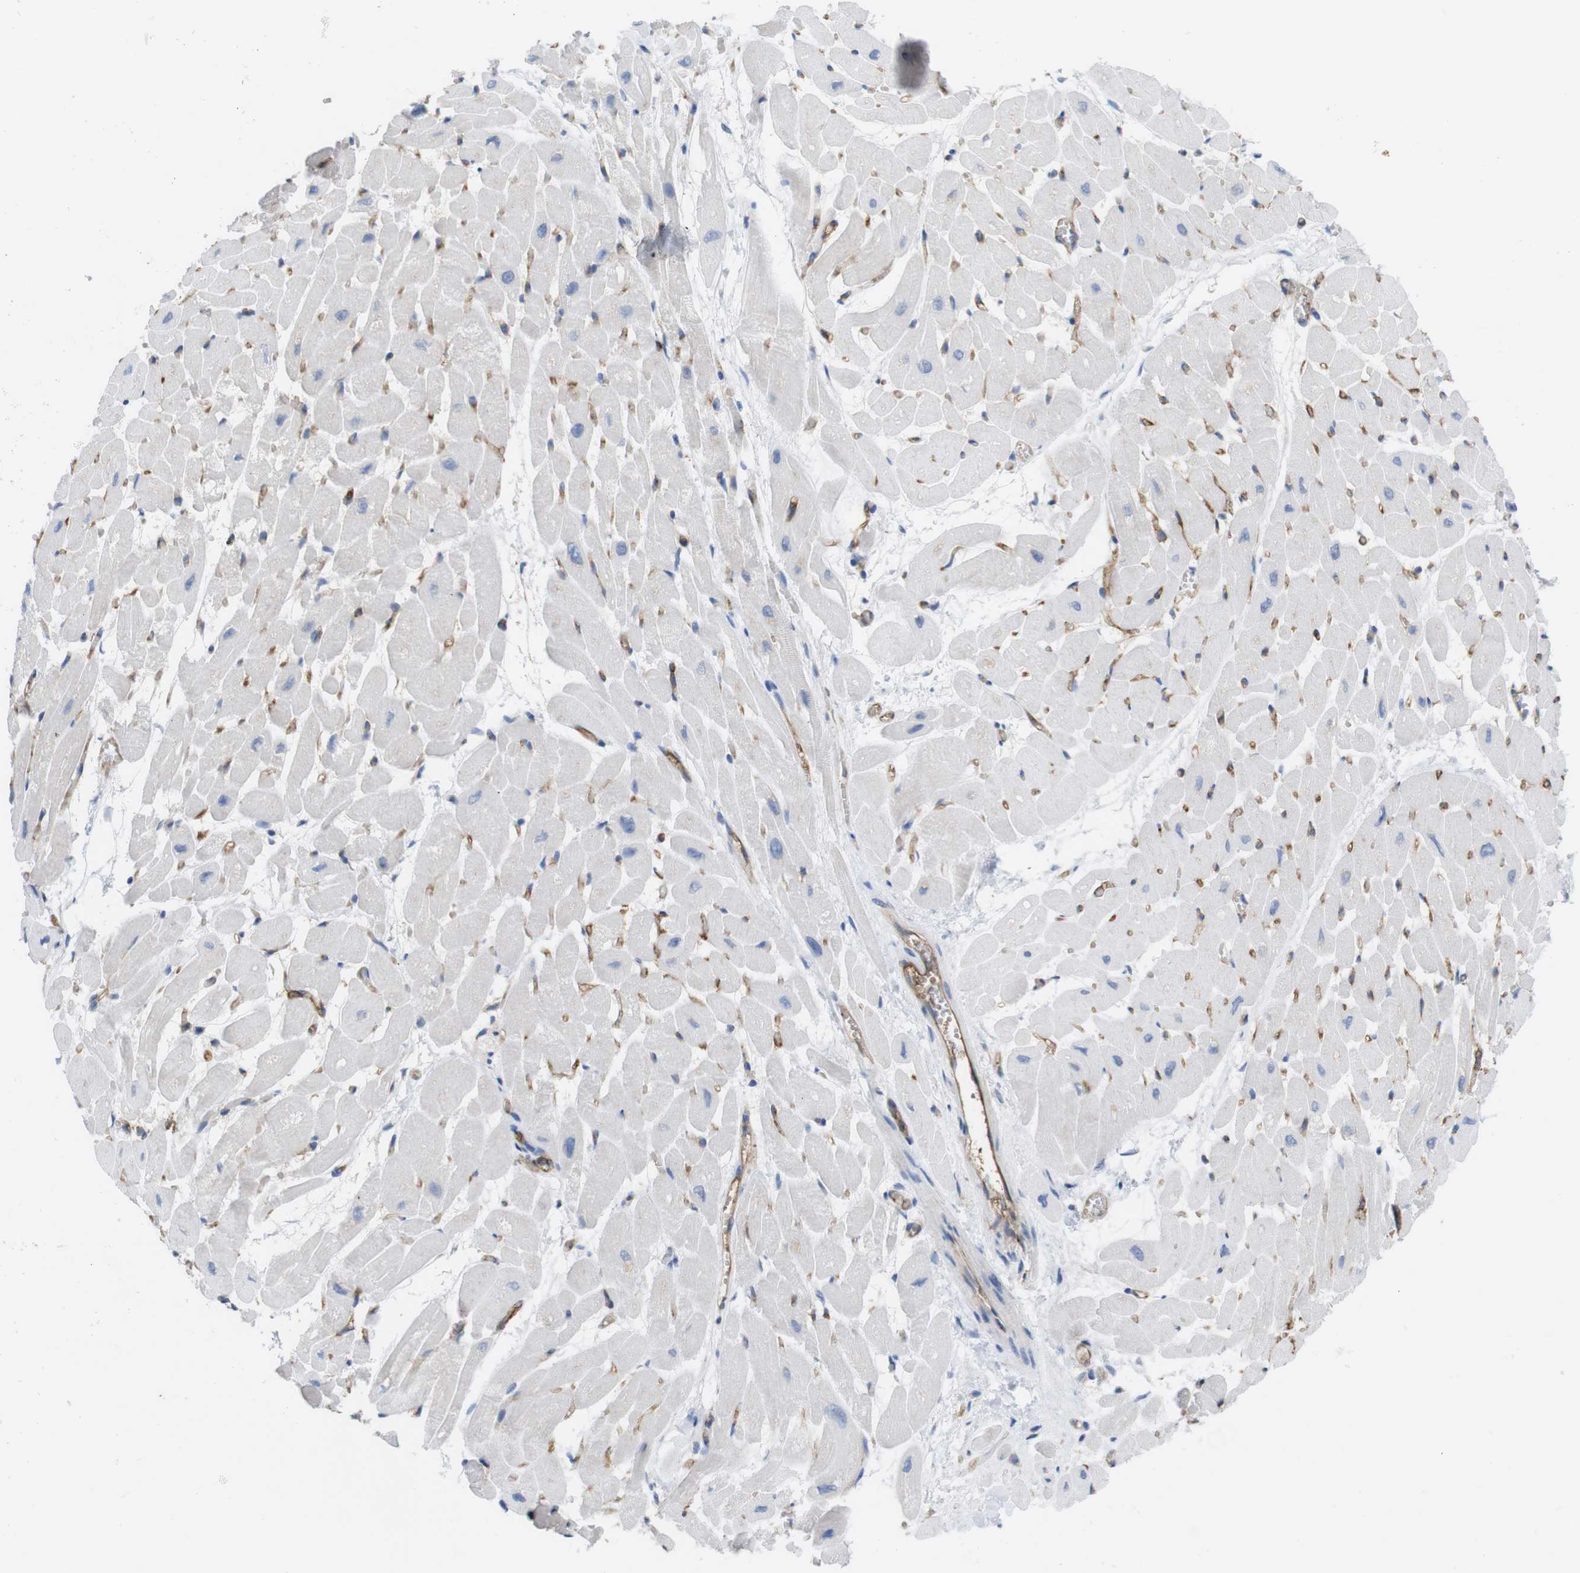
{"staining": {"intensity": "weak", "quantity": "<25%", "location": "cytoplasmic/membranous"}, "tissue": "heart muscle", "cell_type": "Cardiomyocytes", "image_type": "normal", "snomed": [{"axis": "morphology", "description": "Normal tissue, NOS"}, {"axis": "topography", "description": "Heart"}], "caption": "Micrograph shows no significant protein staining in cardiomyocytes of unremarkable heart muscle. (IHC, brightfield microscopy, high magnification).", "gene": "CCR6", "patient": {"sex": "male", "age": 45}}